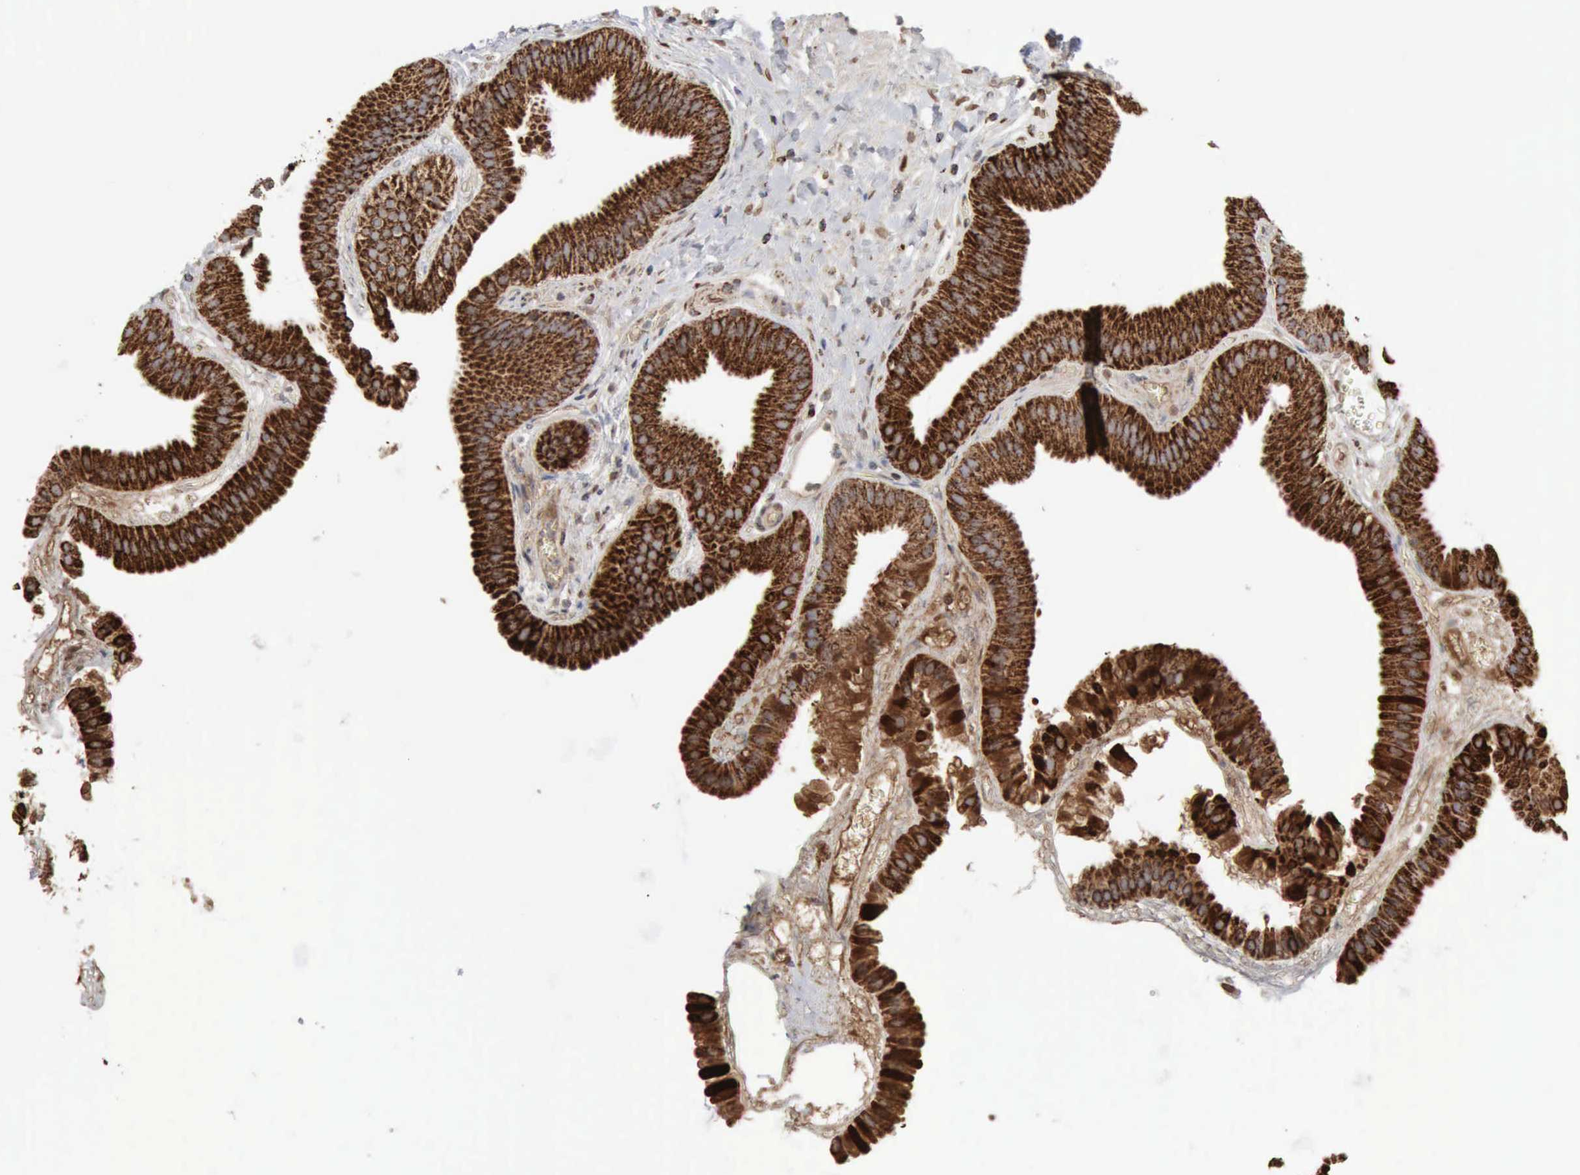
{"staining": {"intensity": "strong", "quantity": ">75%", "location": "cytoplasmic/membranous"}, "tissue": "gallbladder", "cell_type": "Glandular cells", "image_type": "normal", "snomed": [{"axis": "morphology", "description": "Normal tissue, NOS"}, {"axis": "topography", "description": "Gallbladder"}], "caption": "Gallbladder stained with a brown dye exhibits strong cytoplasmic/membranous positive staining in about >75% of glandular cells.", "gene": "ACO2", "patient": {"sex": "female", "age": 63}}